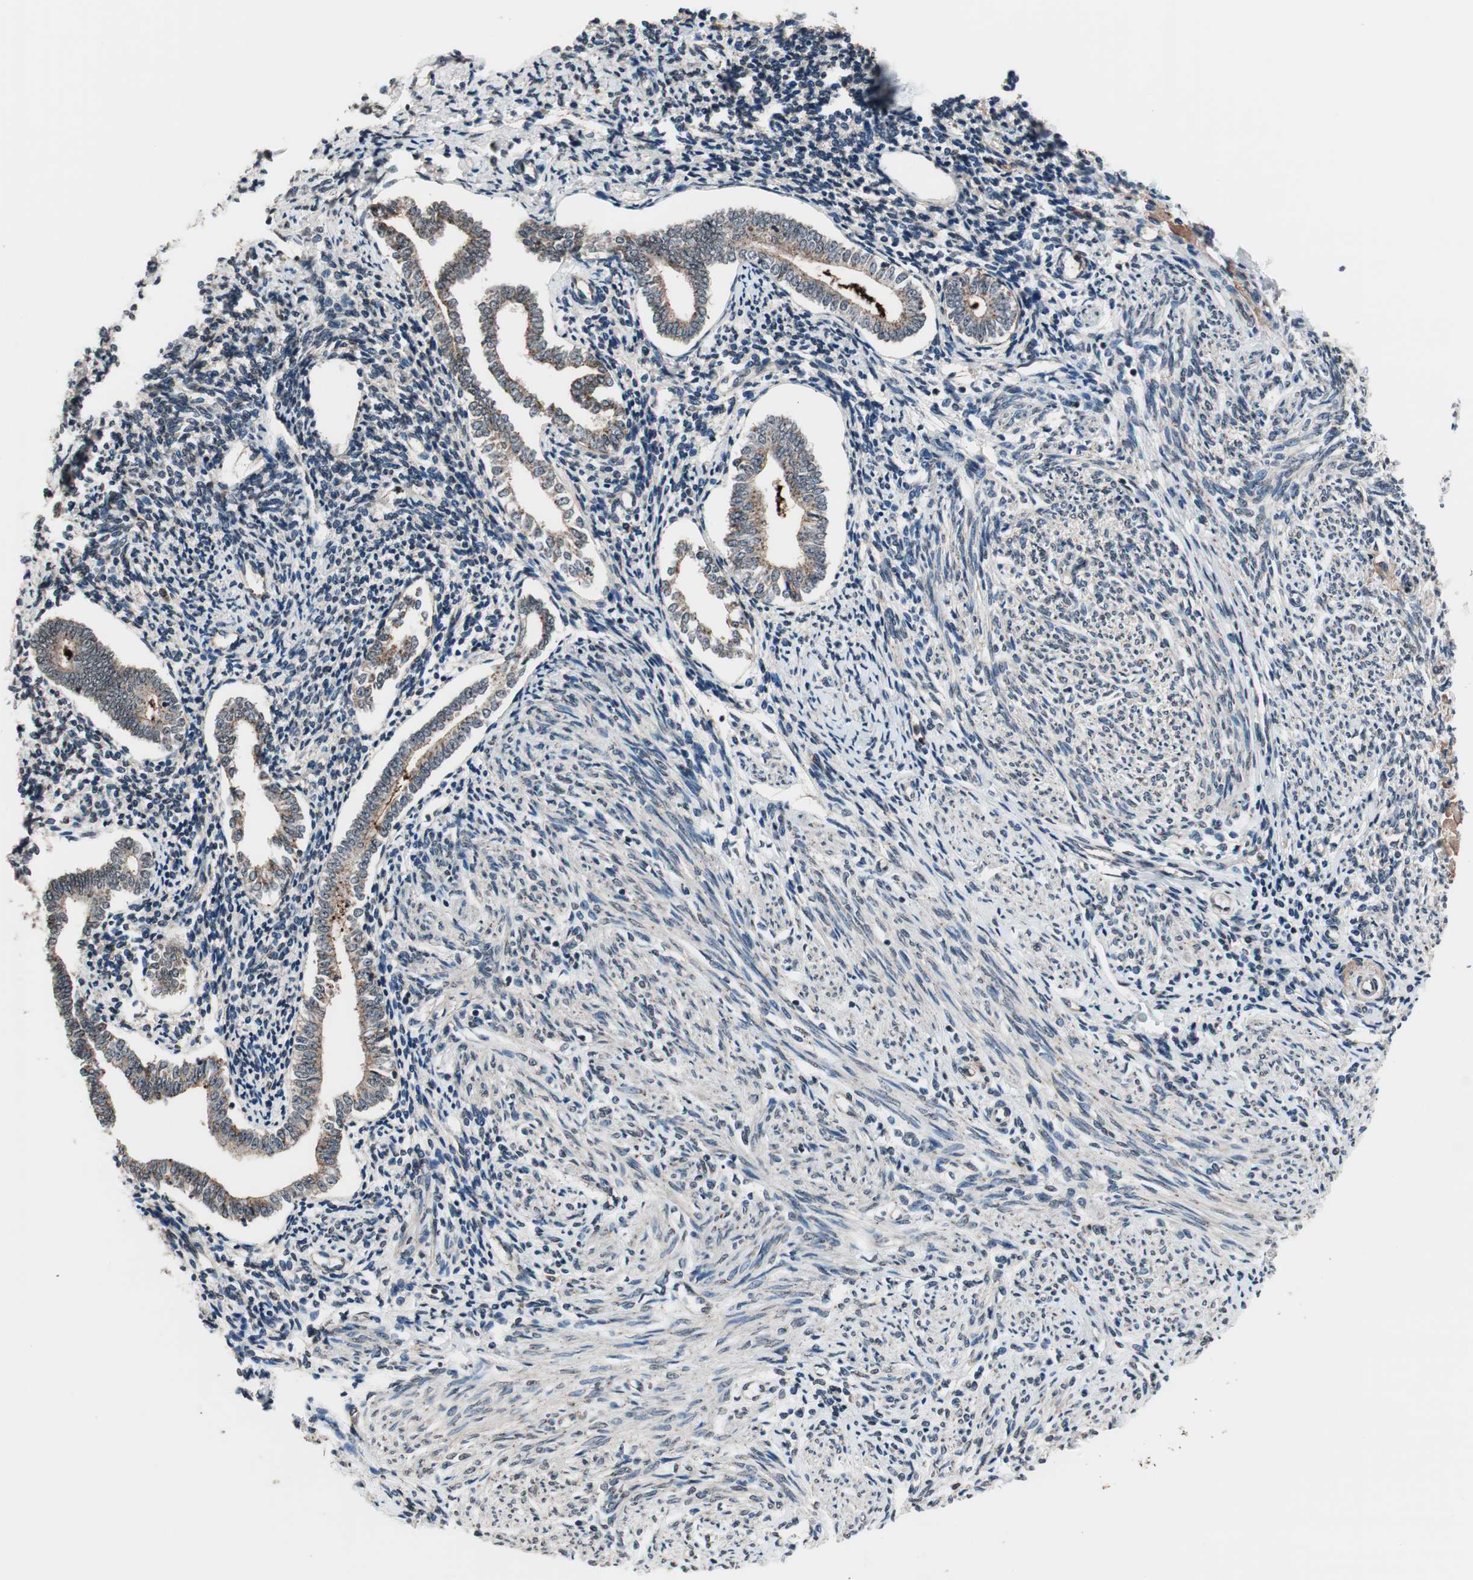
{"staining": {"intensity": "weak", "quantity": "25%-75%", "location": "nuclear"}, "tissue": "endometrium", "cell_type": "Cells in endometrial stroma", "image_type": "normal", "snomed": [{"axis": "morphology", "description": "Normal tissue, NOS"}, {"axis": "topography", "description": "Endometrium"}], "caption": "A brown stain highlights weak nuclear expression of a protein in cells in endometrial stroma of benign endometrium.", "gene": "RFC1", "patient": {"sex": "female", "age": 71}}